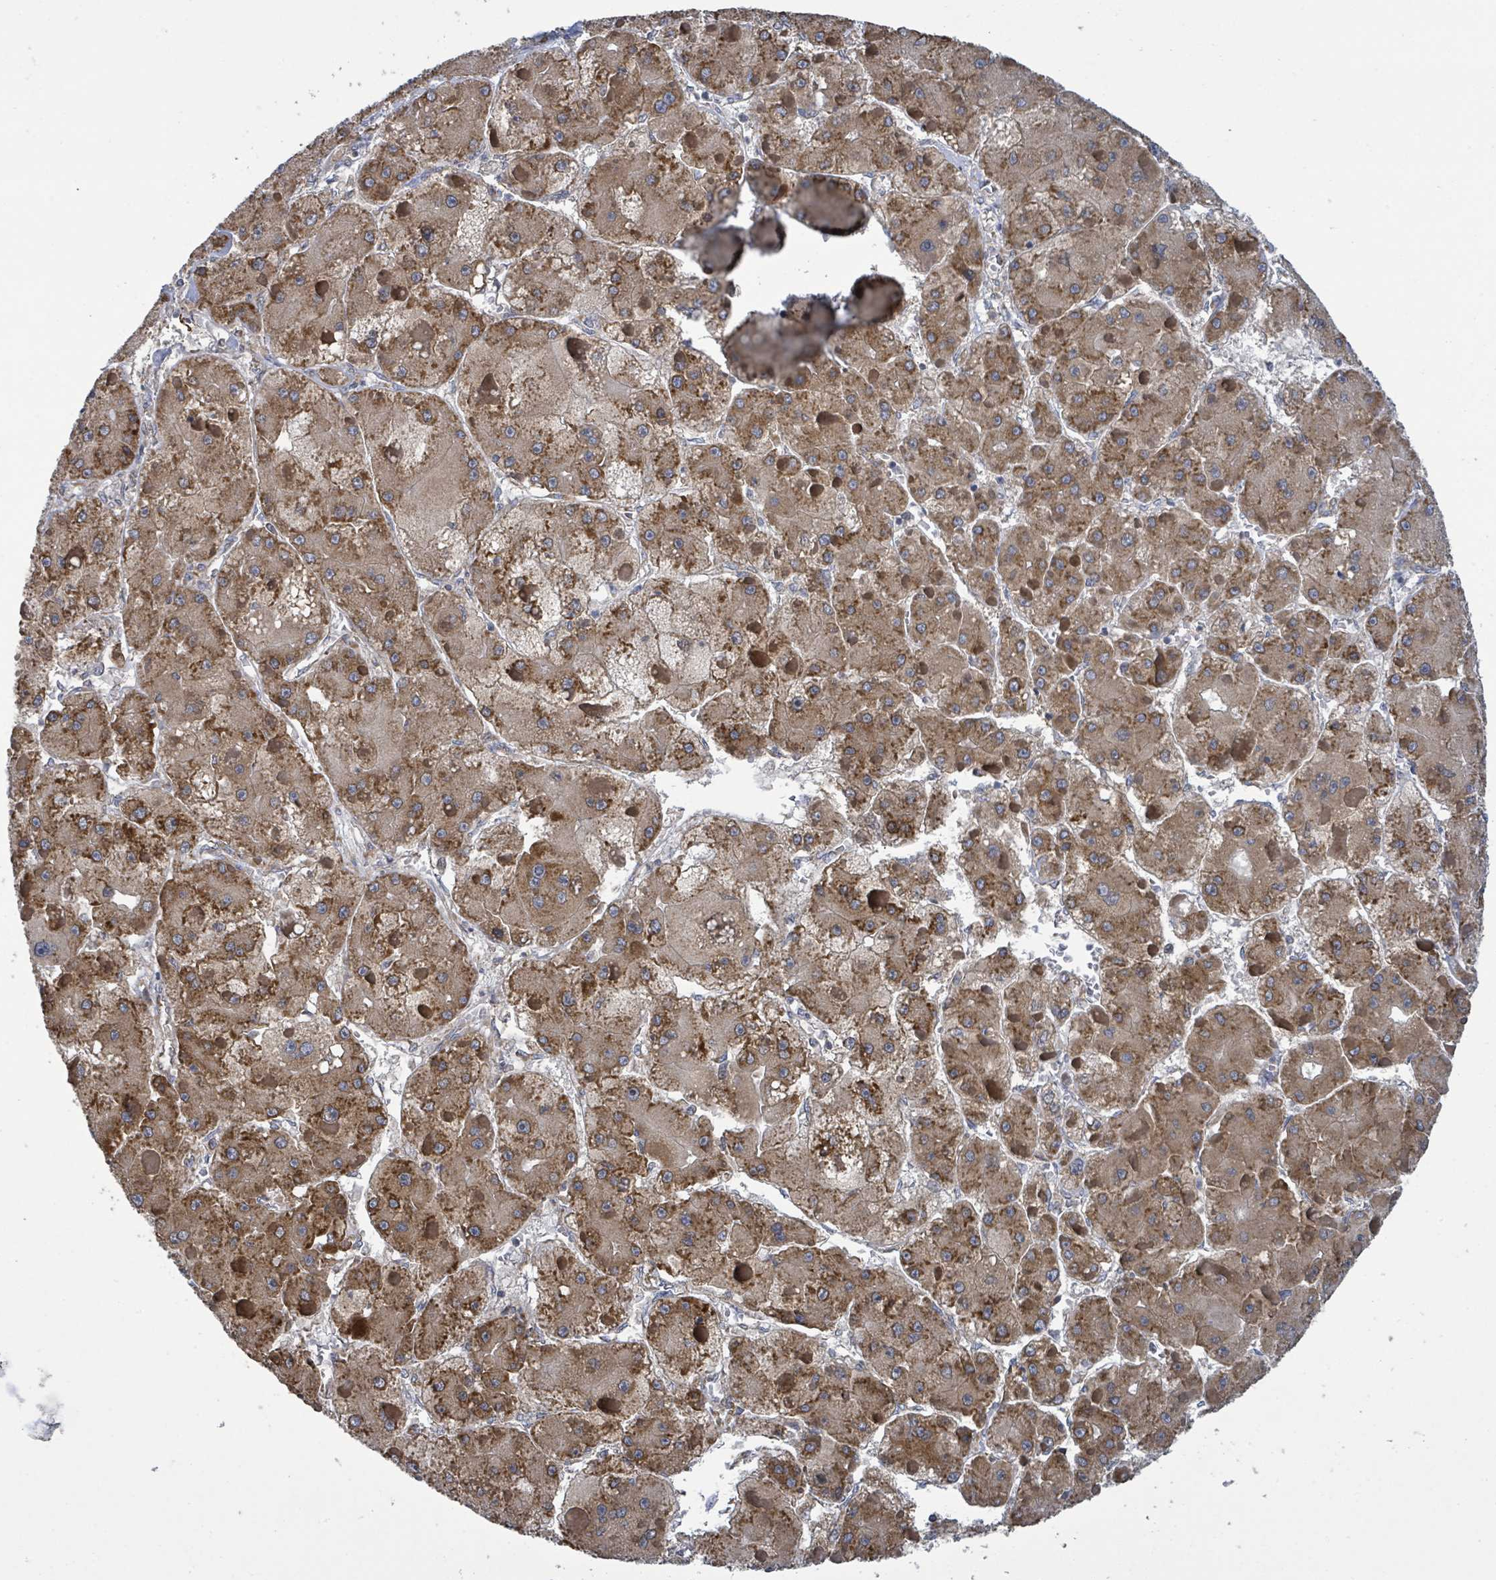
{"staining": {"intensity": "moderate", "quantity": ">75%", "location": "cytoplasmic/membranous"}, "tissue": "liver cancer", "cell_type": "Tumor cells", "image_type": "cancer", "snomed": [{"axis": "morphology", "description": "Carcinoma, Hepatocellular, NOS"}, {"axis": "topography", "description": "Liver"}], "caption": "Moderate cytoplasmic/membranous protein staining is present in about >75% of tumor cells in liver cancer.", "gene": "NOMO1", "patient": {"sex": "female", "age": 73}}